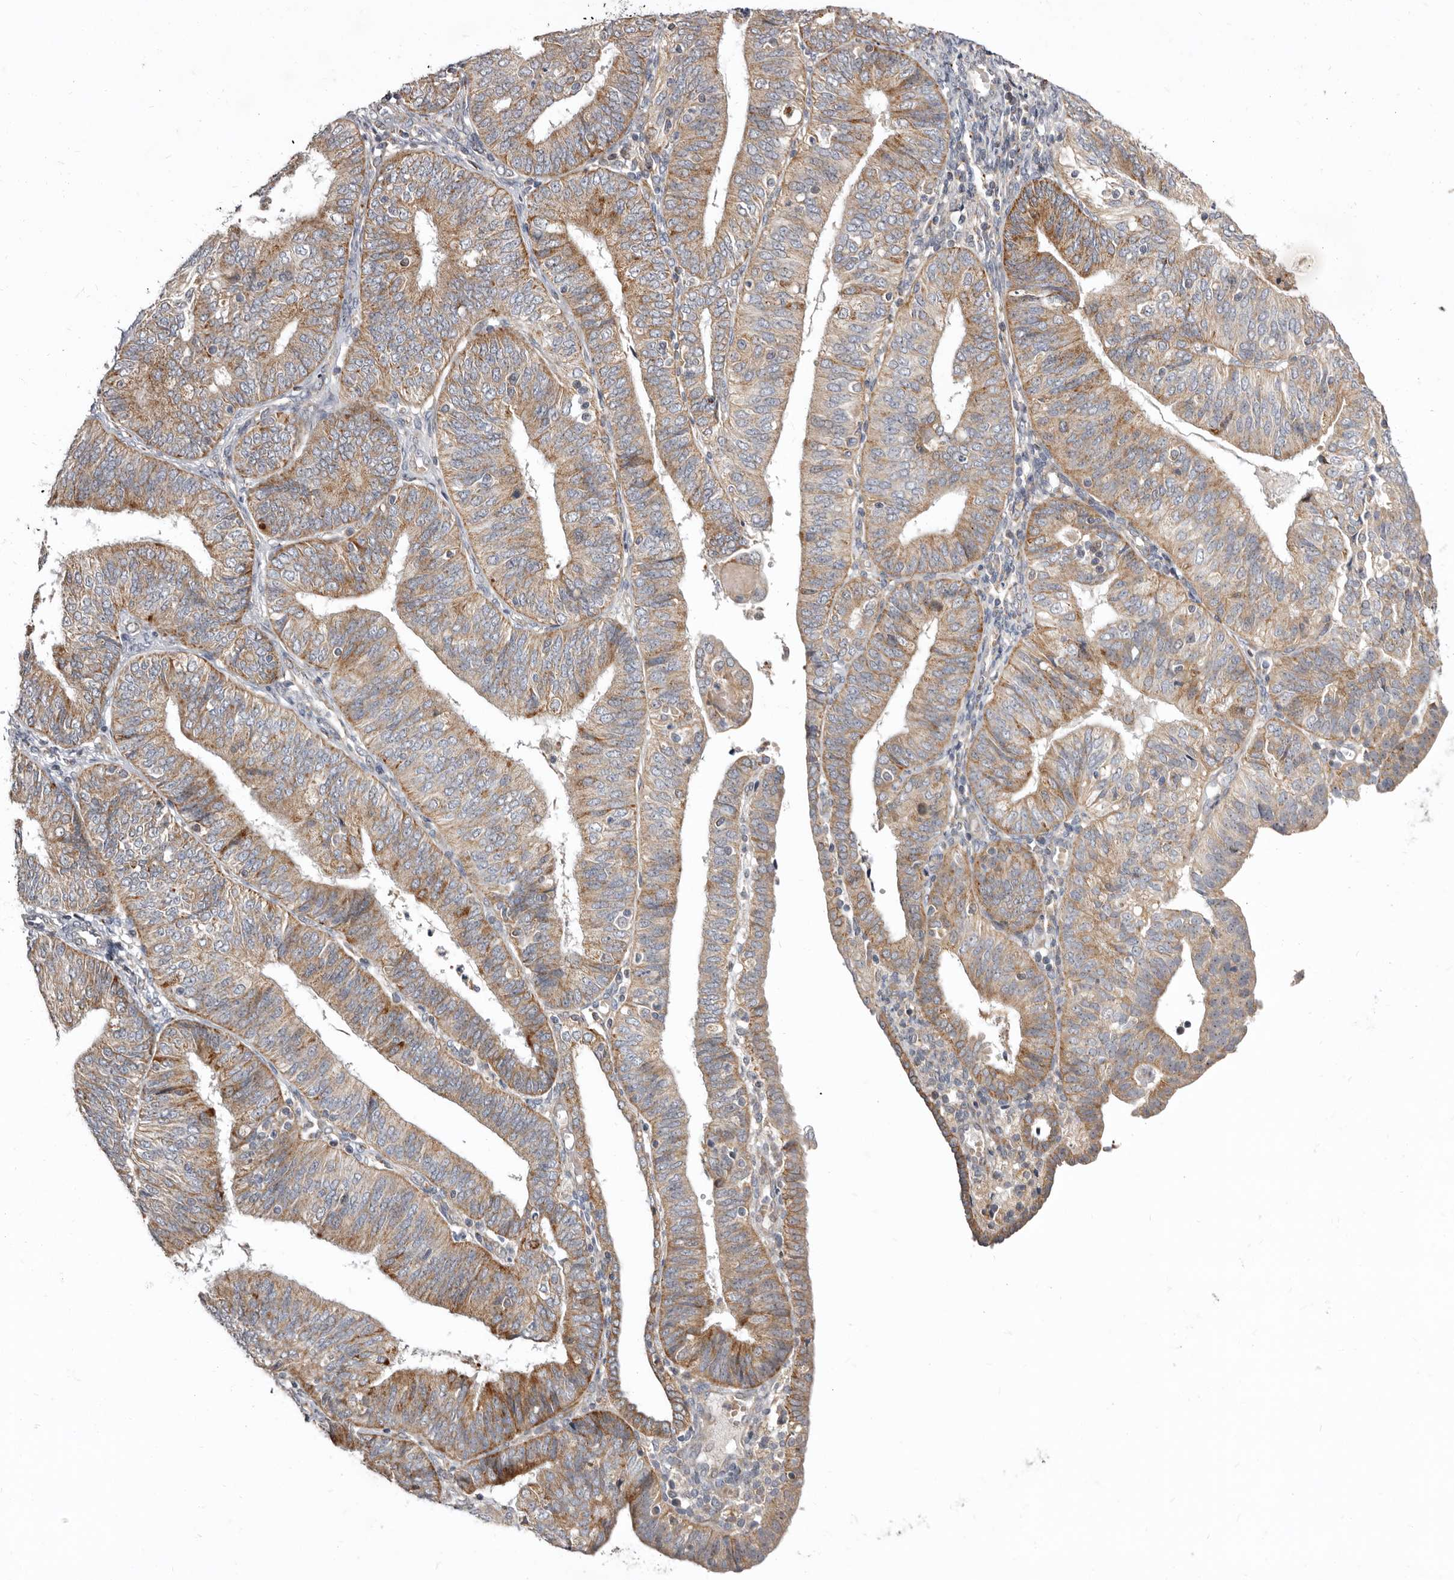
{"staining": {"intensity": "moderate", "quantity": "25%-75%", "location": "cytoplasmic/membranous"}, "tissue": "endometrial cancer", "cell_type": "Tumor cells", "image_type": "cancer", "snomed": [{"axis": "morphology", "description": "Adenocarcinoma, NOS"}, {"axis": "topography", "description": "Endometrium"}], "caption": "The histopathology image shows staining of endometrial adenocarcinoma, revealing moderate cytoplasmic/membranous protein expression (brown color) within tumor cells. Nuclei are stained in blue.", "gene": "SMC4", "patient": {"sex": "female", "age": 58}}